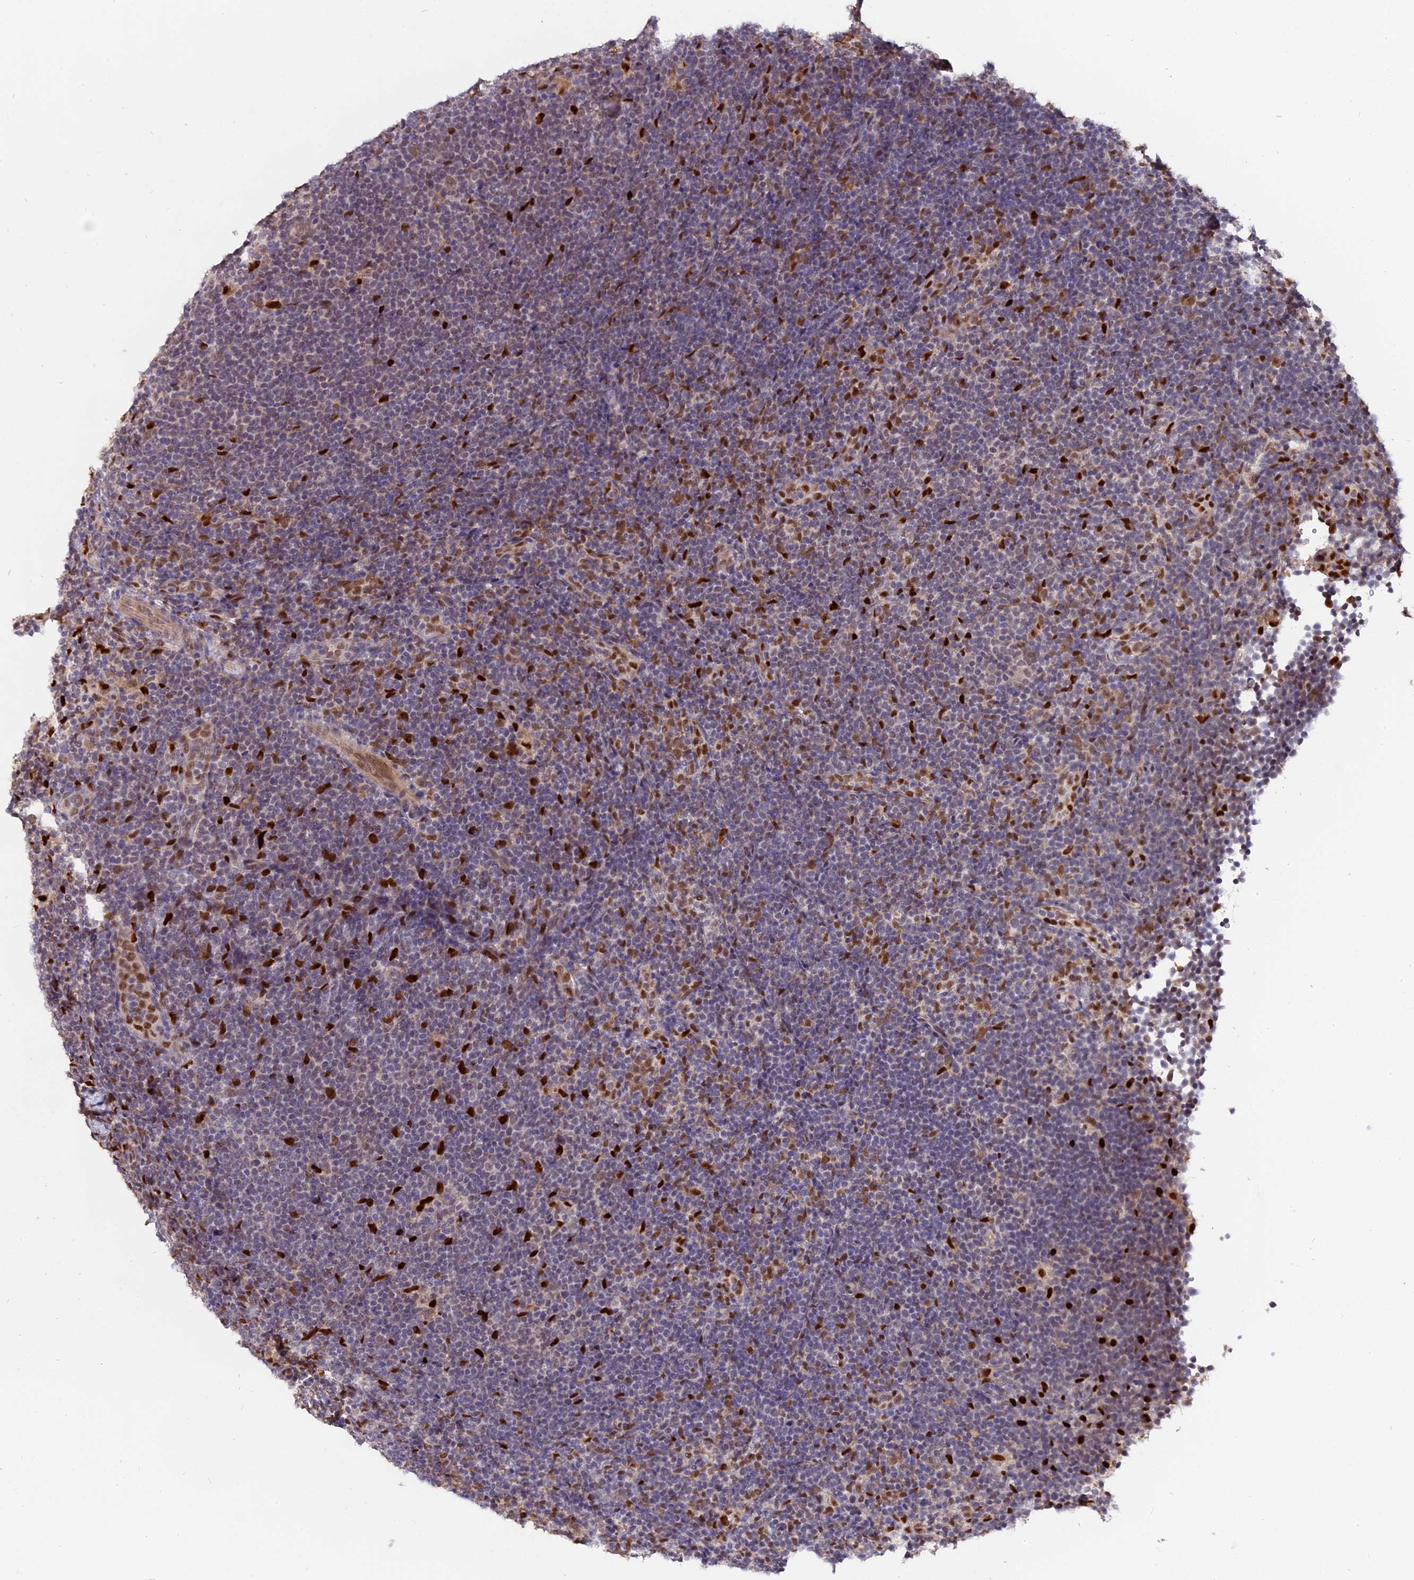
{"staining": {"intensity": "moderate", "quantity": ">75%", "location": "nuclear"}, "tissue": "lymphoma", "cell_type": "Tumor cells", "image_type": "cancer", "snomed": [{"axis": "morphology", "description": "Hodgkin's disease, NOS"}, {"axis": "topography", "description": "Lymph node"}], "caption": "Immunohistochemical staining of human Hodgkin's disease reveals medium levels of moderate nuclear protein expression in approximately >75% of tumor cells. (Stains: DAB in brown, nuclei in blue, Microscopy: brightfield microscopy at high magnification).", "gene": "FAM118B", "patient": {"sex": "female", "age": 57}}